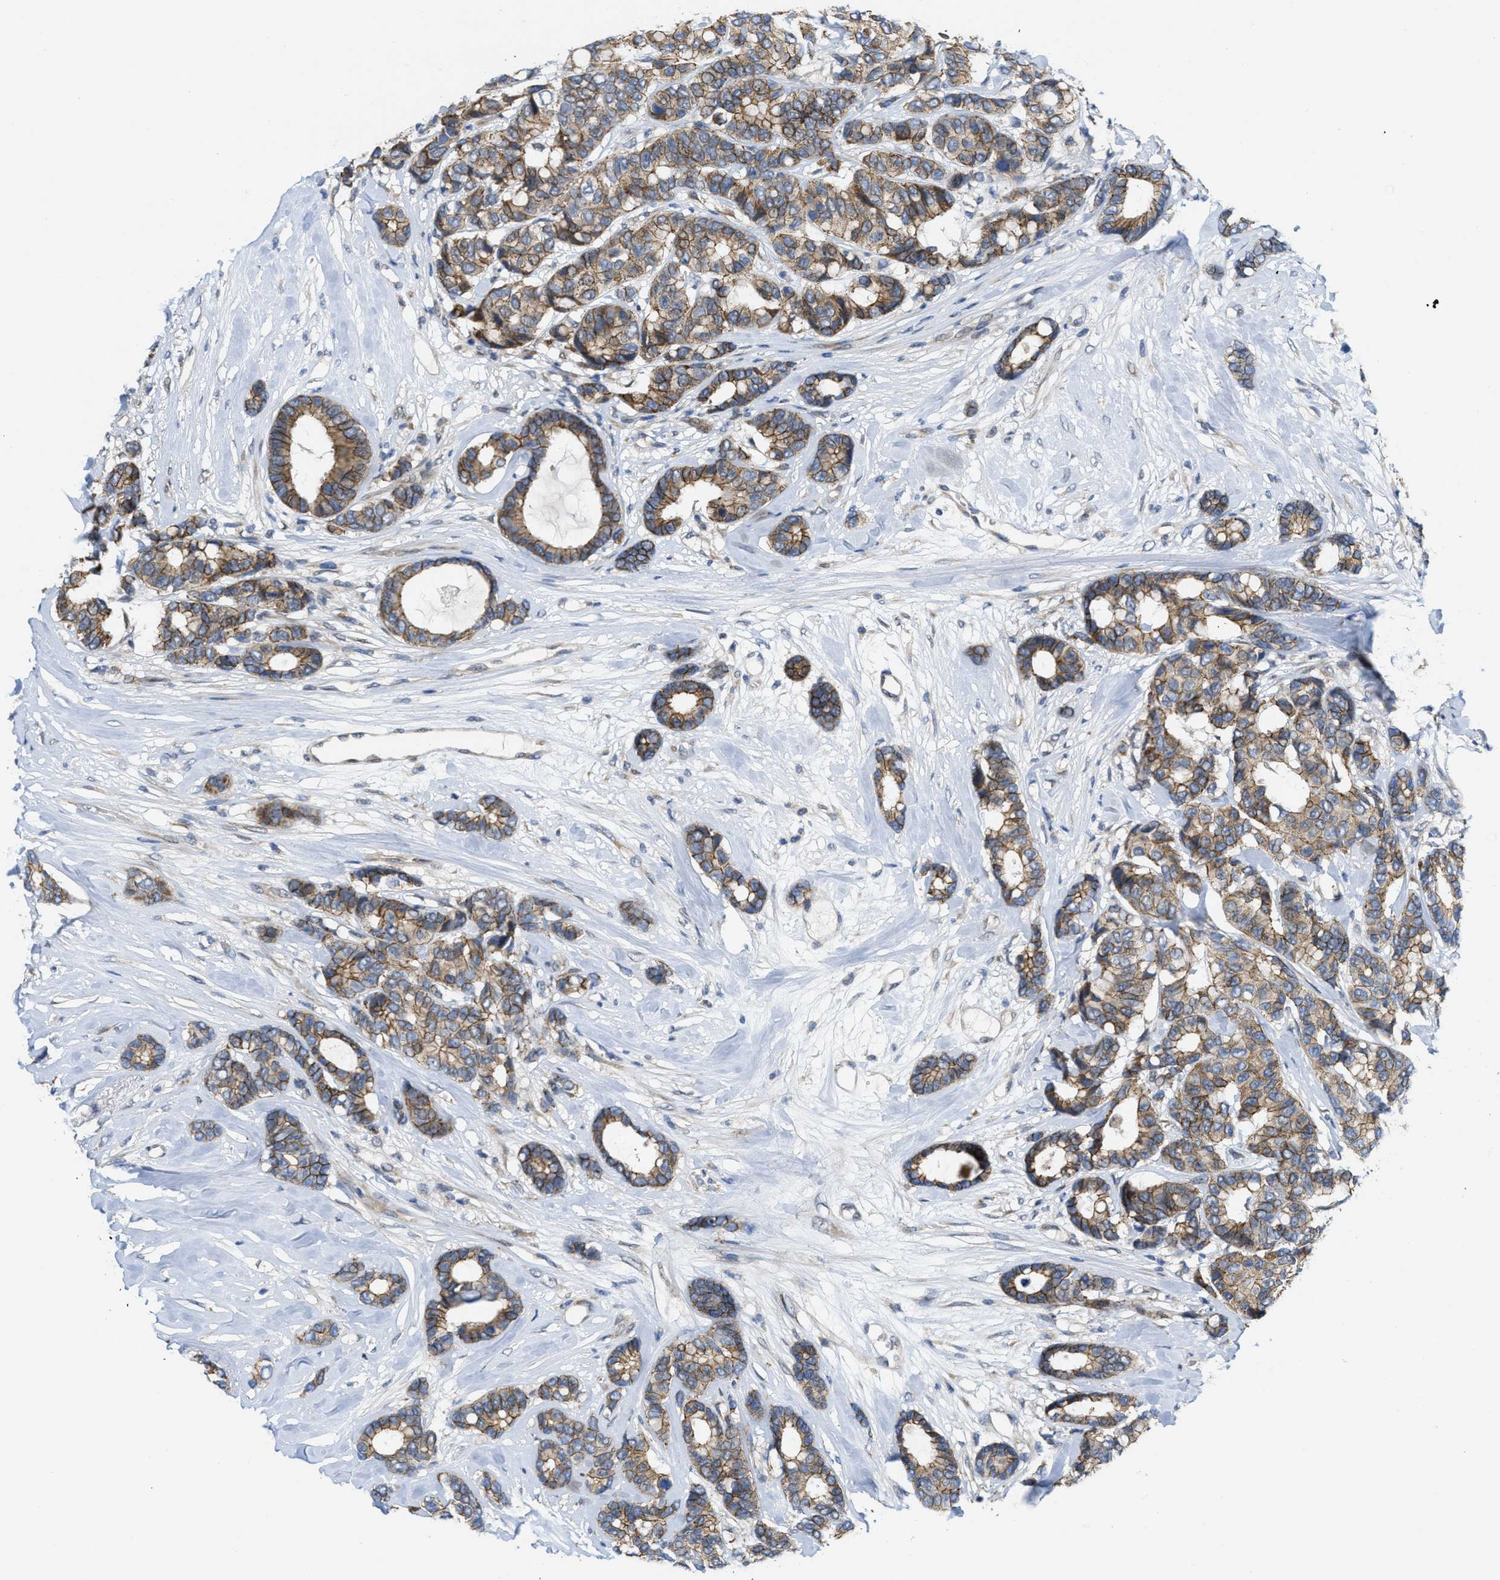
{"staining": {"intensity": "moderate", "quantity": ">75%", "location": "cytoplasmic/membranous"}, "tissue": "breast cancer", "cell_type": "Tumor cells", "image_type": "cancer", "snomed": [{"axis": "morphology", "description": "Duct carcinoma"}, {"axis": "topography", "description": "Breast"}], "caption": "This is a micrograph of immunohistochemistry (IHC) staining of intraductal carcinoma (breast), which shows moderate positivity in the cytoplasmic/membranous of tumor cells.", "gene": "CDPF1", "patient": {"sex": "female", "age": 87}}